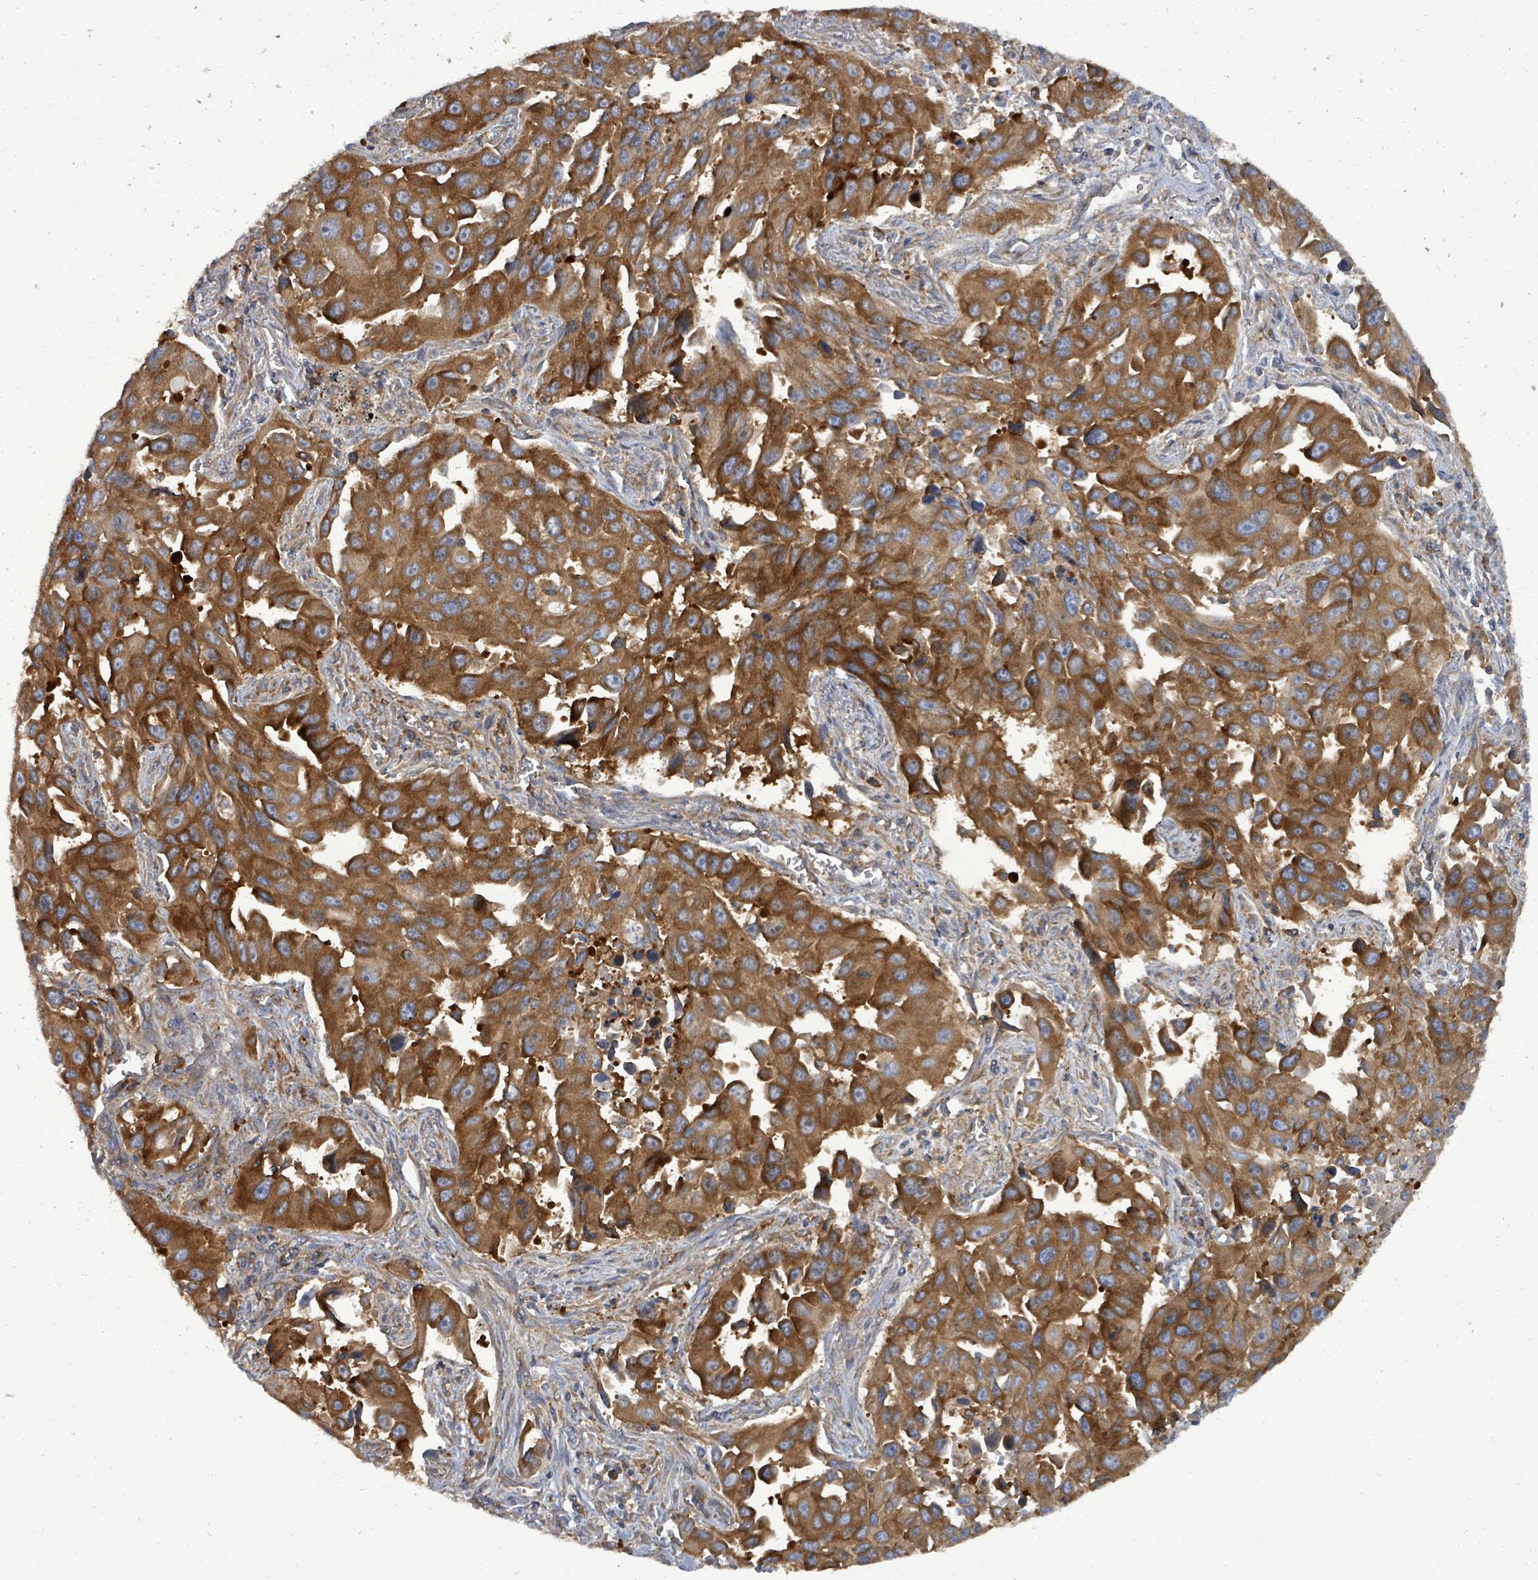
{"staining": {"intensity": "strong", "quantity": ">75%", "location": "cytoplasmic/membranous"}, "tissue": "lung cancer", "cell_type": "Tumor cells", "image_type": "cancer", "snomed": [{"axis": "morphology", "description": "Adenocarcinoma, NOS"}, {"axis": "topography", "description": "Lung"}], "caption": "This is a photomicrograph of immunohistochemistry staining of adenocarcinoma (lung), which shows strong positivity in the cytoplasmic/membranous of tumor cells.", "gene": "EIF3C", "patient": {"sex": "male", "age": 66}}